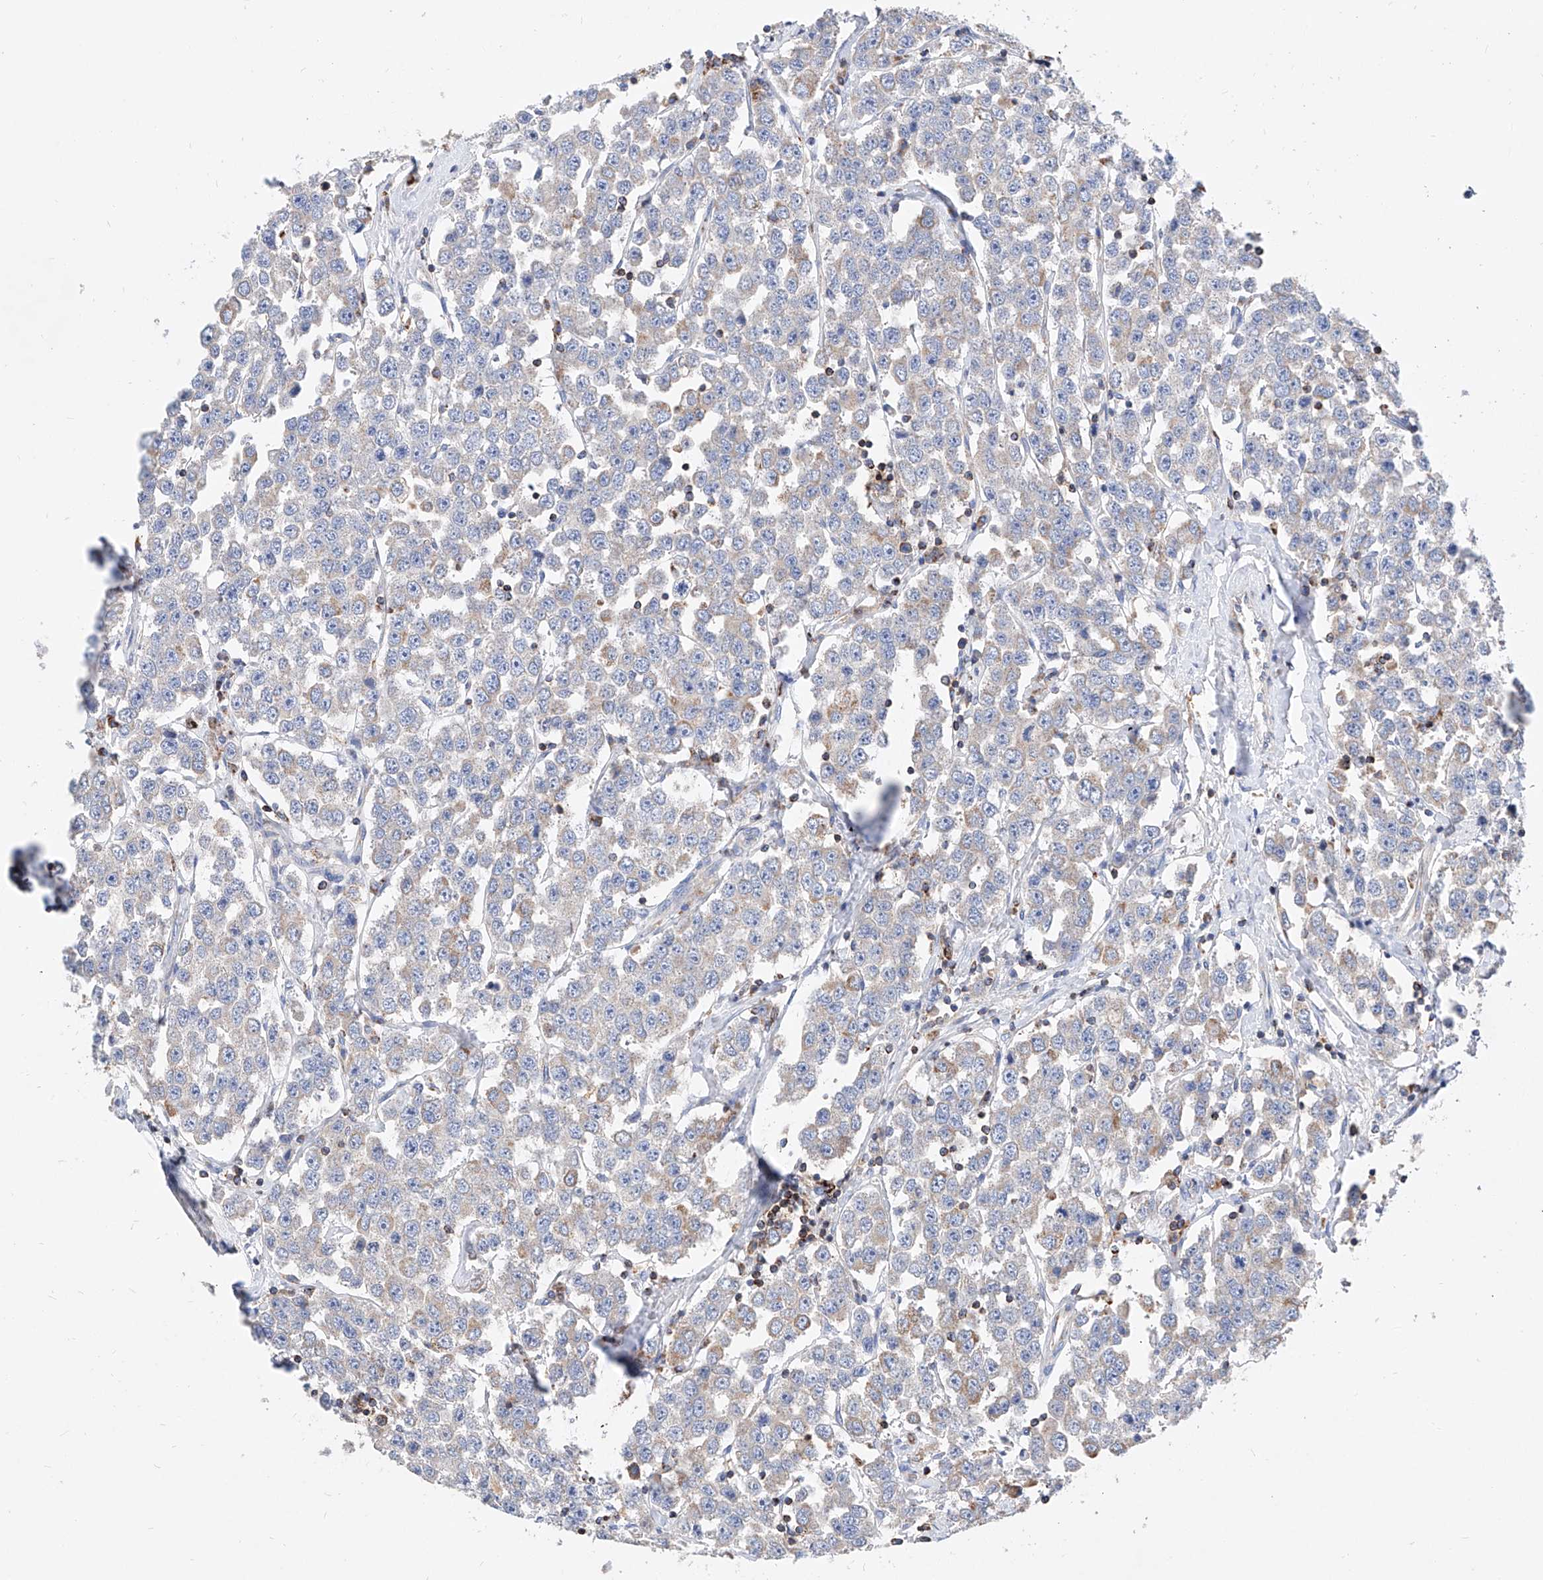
{"staining": {"intensity": "moderate", "quantity": "<25%", "location": "cytoplasmic/membranous"}, "tissue": "testis cancer", "cell_type": "Tumor cells", "image_type": "cancer", "snomed": [{"axis": "morphology", "description": "Seminoma, NOS"}, {"axis": "topography", "description": "Testis"}], "caption": "DAB immunohistochemical staining of human testis seminoma shows moderate cytoplasmic/membranous protein expression in about <25% of tumor cells. (DAB (3,3'-diaminobenzidine) IHC, brown staining for protein, blue staining for nuclei).", "gene": "CPNE5", "patient": {"sex": "male", "age": 28}}